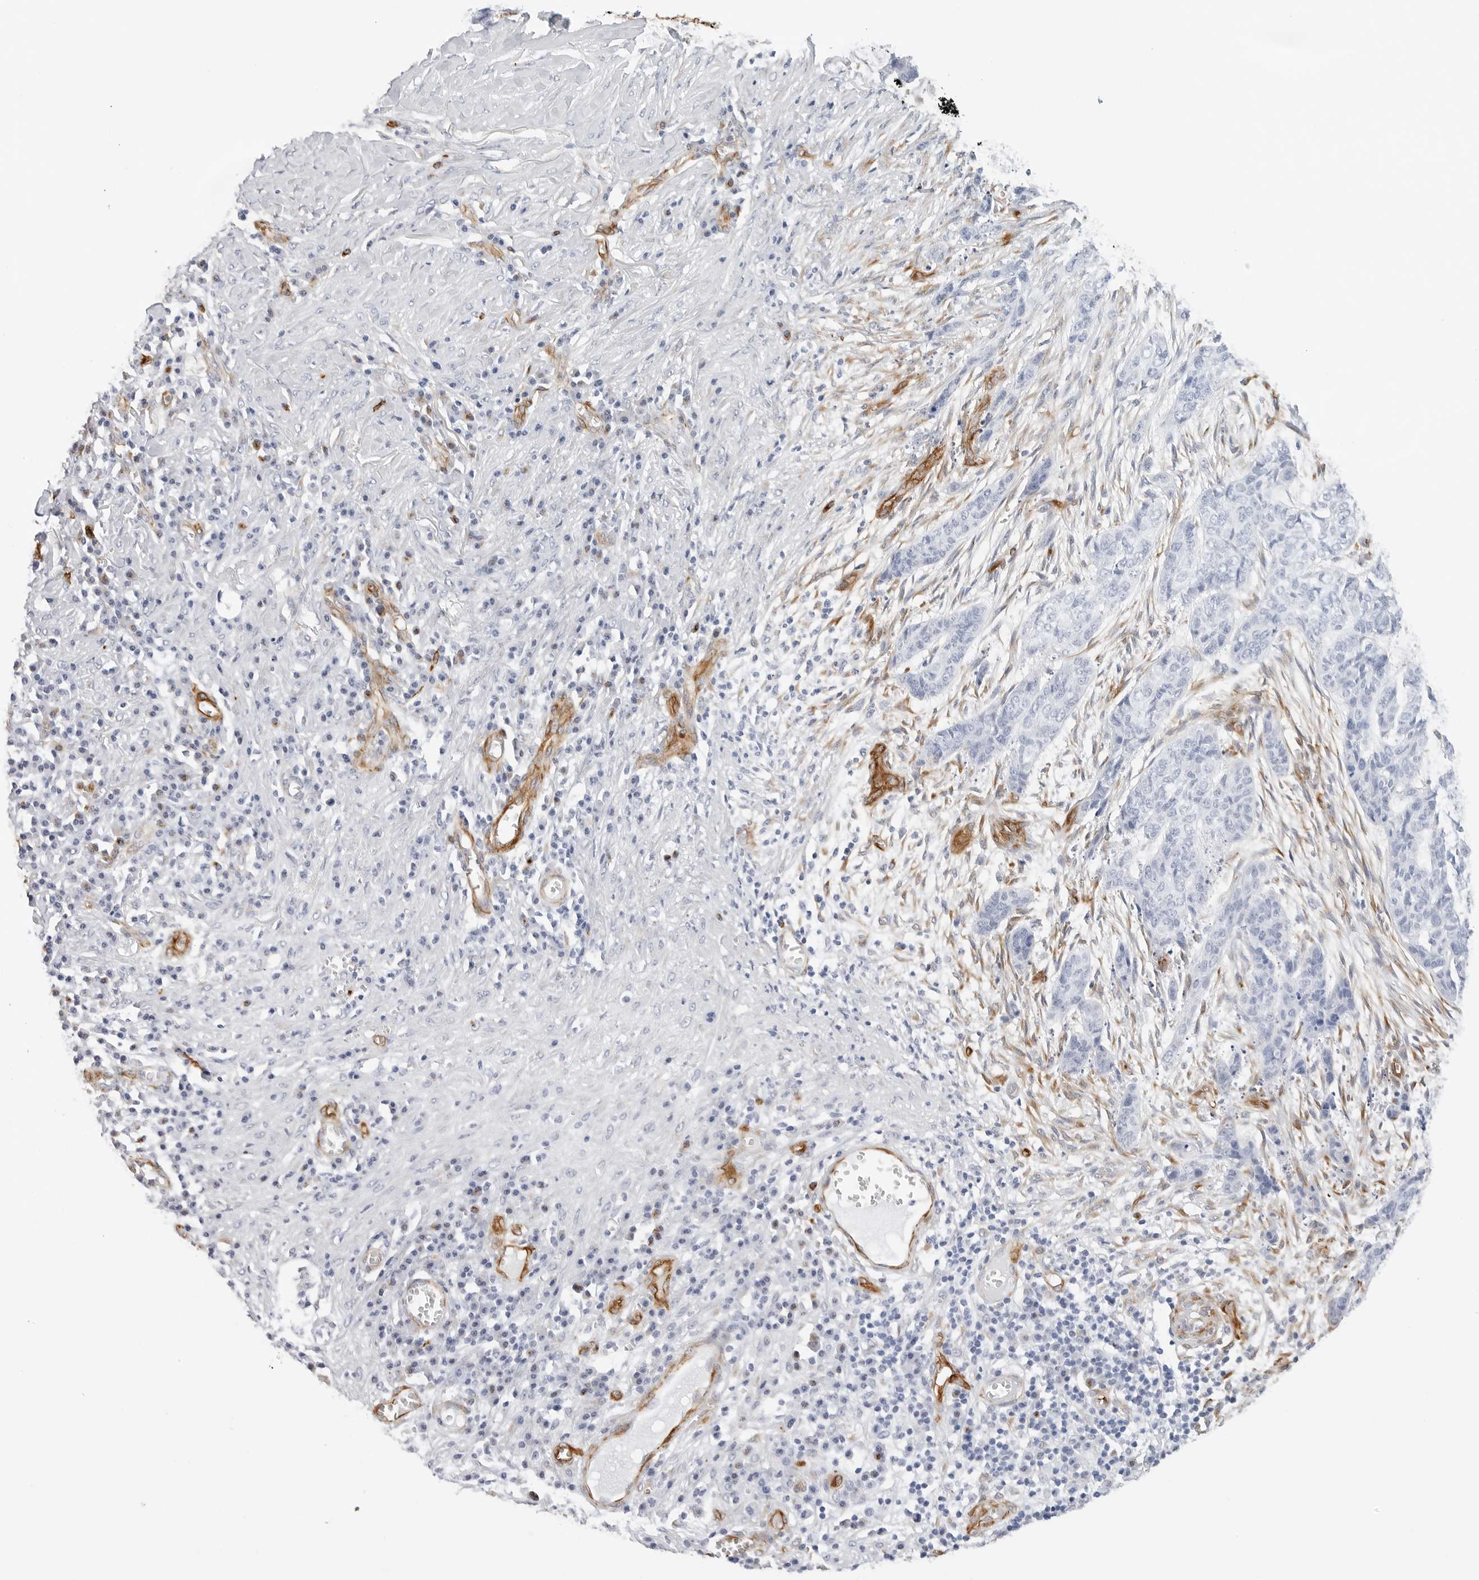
{"staining": {"intensity": "negative", "quantity": "none", "location": "none"}, "tissue": "skin cancer", "cell_type": "Tumor cells", "image_type": "cancer", "snomed": [{"axis": "morphology", "description": "Basal cell carcinoma"}, {"axis": "topography", "description": "Skin"}], "caption": "Skin cancer (basal cell carcinoma) was stained to show a protein in brown. There is no significant expression in tumor cells.", "gene": "NES", "patient": {"sex": "female", "age": 64}}